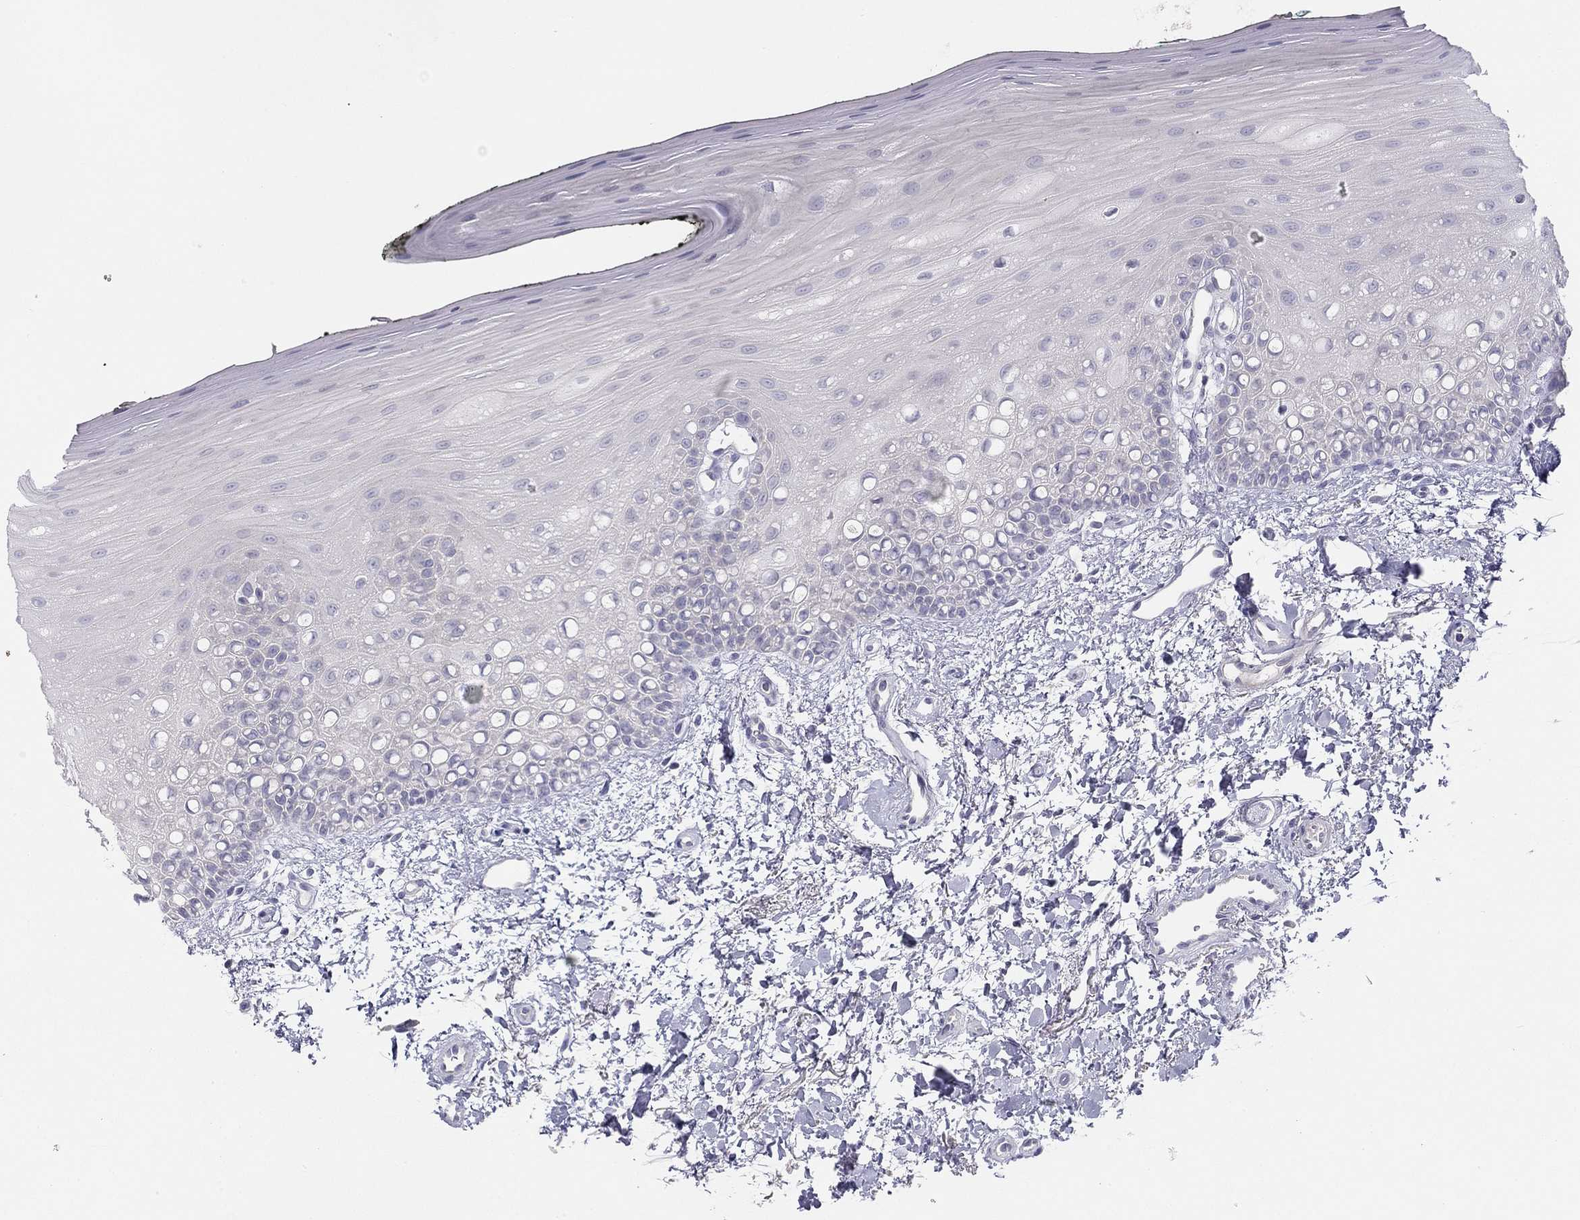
{"staining": {"intensity": "negative", "quantity": "none", "location": "none"}, "tissue": "oral mucosa", "cell_type": "Squamous epithelial cells", "image_type": "normal", "snomed": [{"axis": "morphology", "description": "Normal tissue, NOS"}, {"axis": "topography", "description": "Oral tissue"}], "caption": "This is an immunohistochemistry micrograph of normal human oral mucosa. There is no positivity in squamous epithelial cells.", "gene": "MGAT4C", "patient": {"sex": "female", "age": 78}}